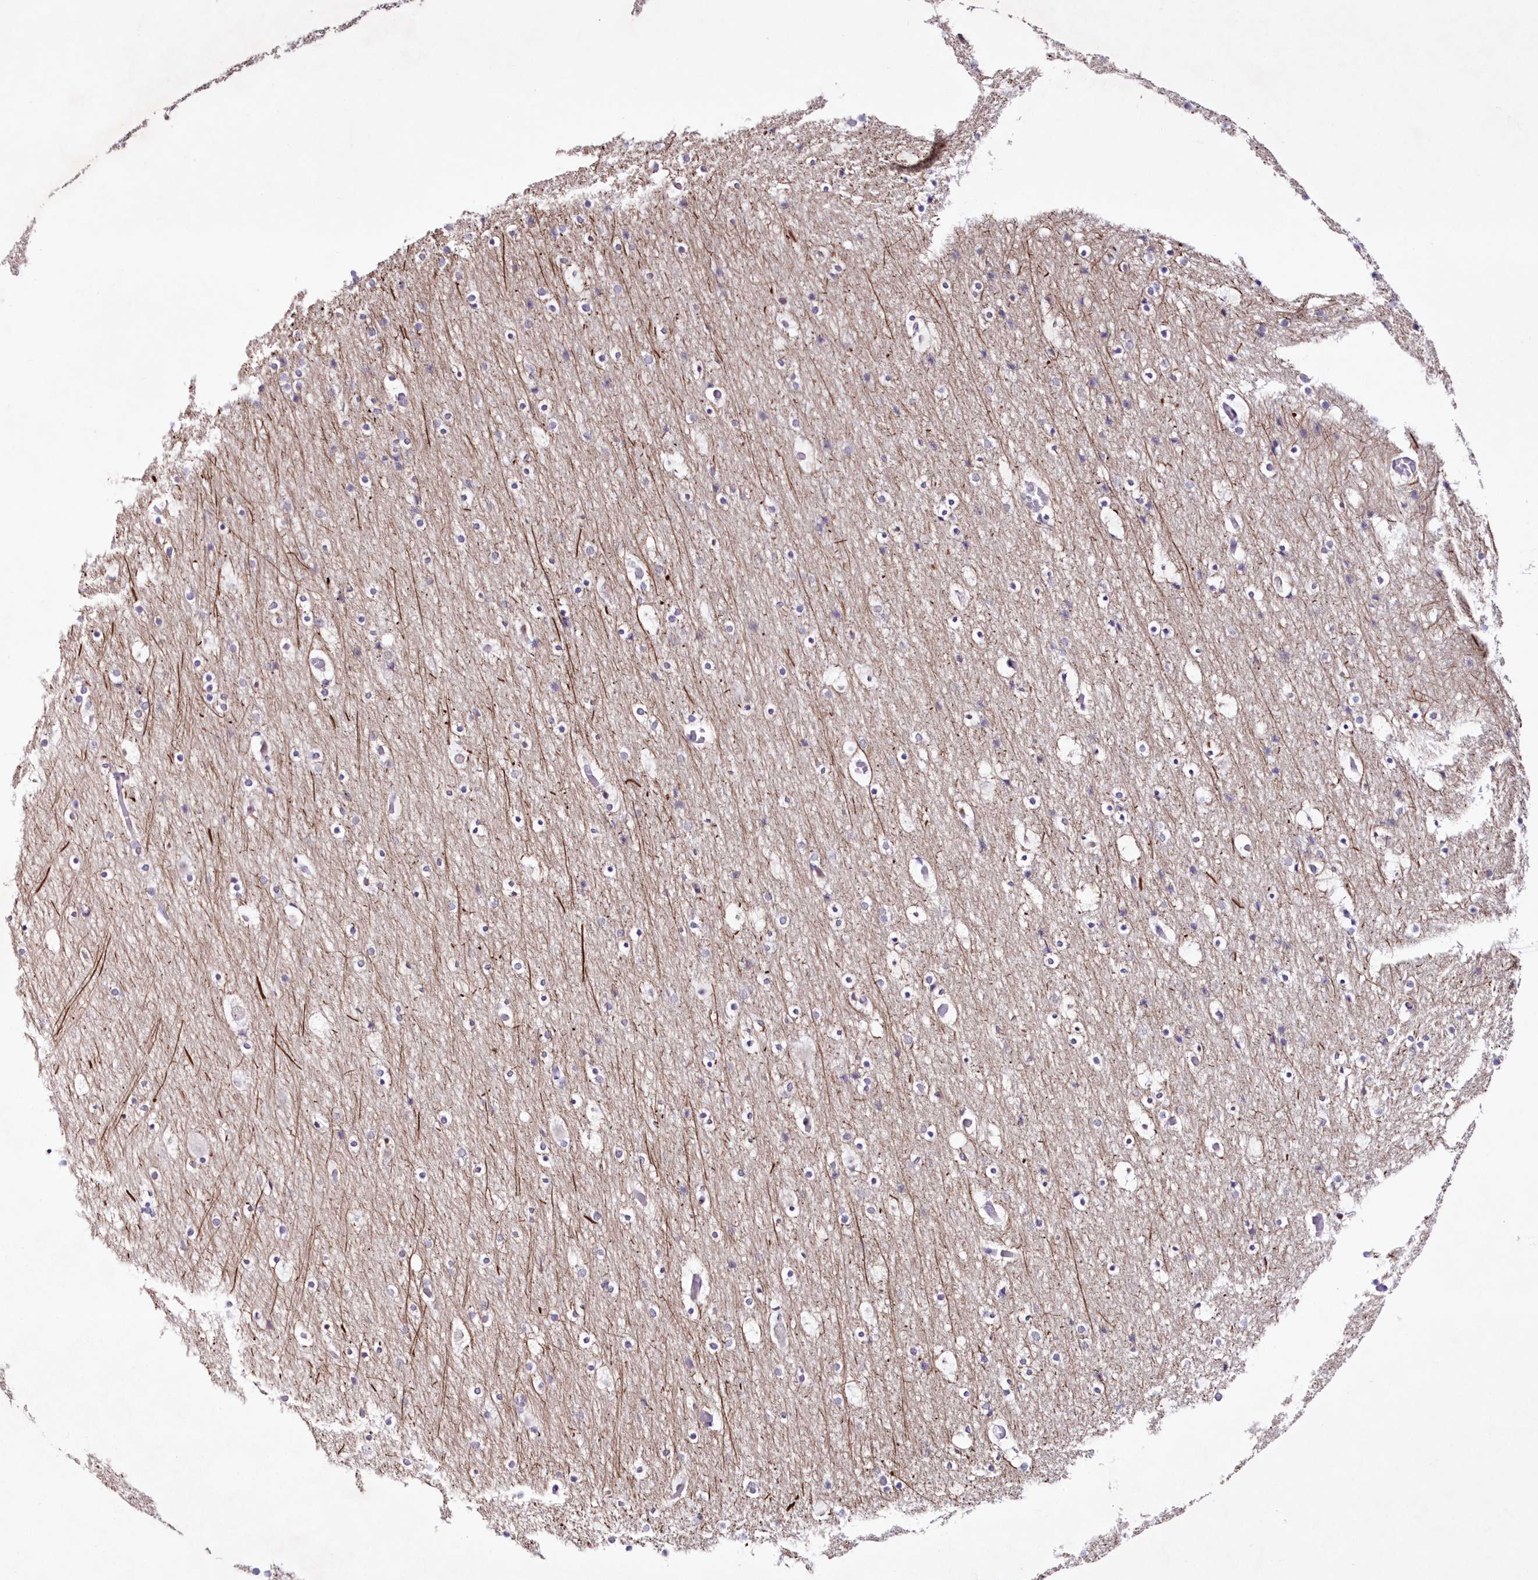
{"staining": {"intensity": "negative", "quantity": "none", "location": "none"}, "tissue": "cerebral cortex", "cell_type": "Endothelial cells", "image_type": "normal", "snomed": [{"axis": "morphology", "description": "Normal tissue, NOS"}, {"axis": "topography", "description": "Cerebral cortex"}], "caption": "This is an immunohistochemistry (IHC) histopathology image of benign cerebral cortex. There is no positivity in endothelial cells.", "gene": "NEU4", "patient": {"sex": "male", "age": 57}}